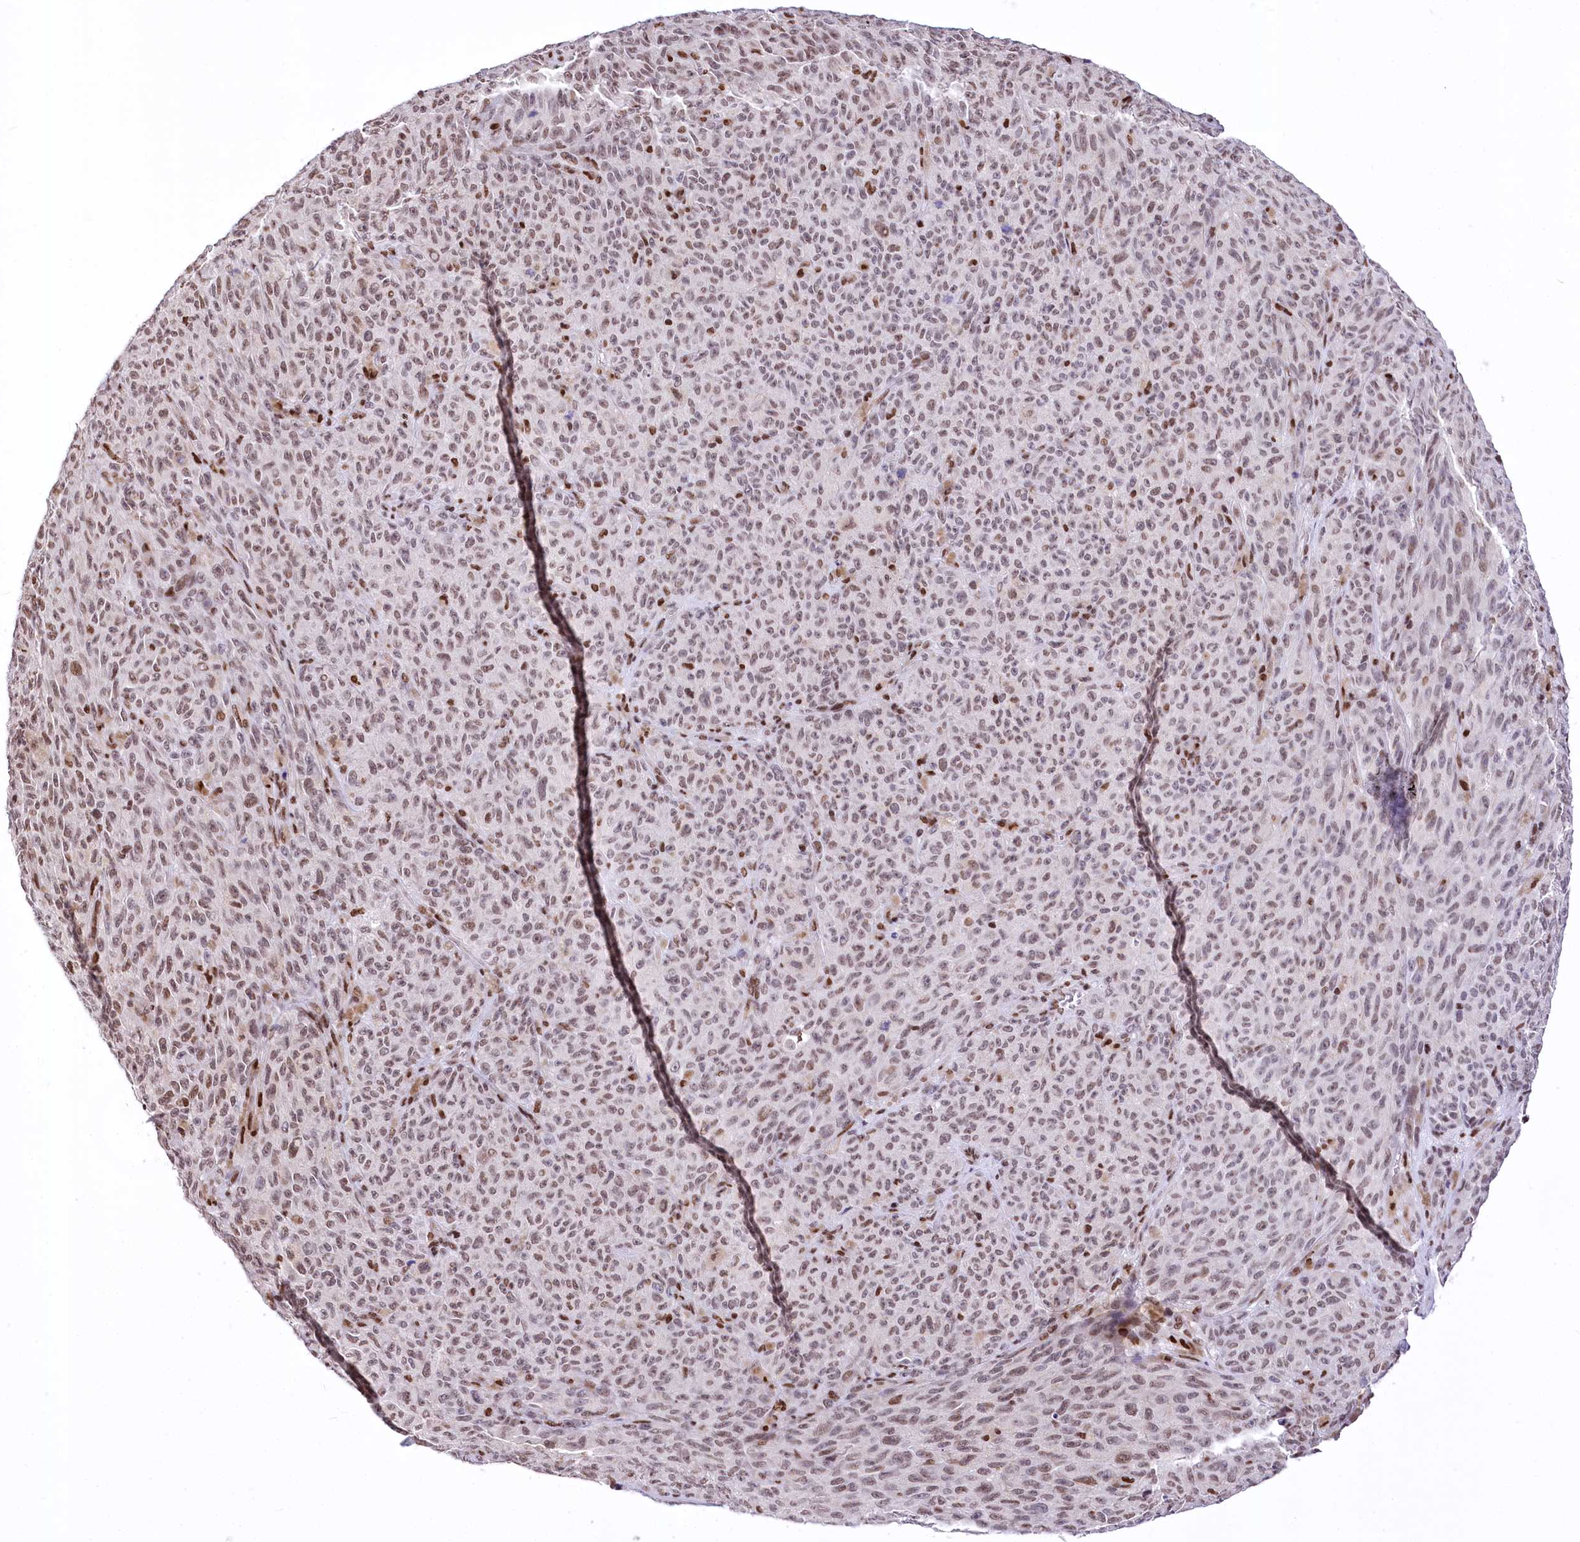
{"staining": {"intensity": "moderate", "quantity": "25%-75%", "location": "nuclear"}, "tissue": "melanoma", "cell_type": "Tumor cells", "image_type": "cancer", "snomed": [{"axis": "morphology", "description": "Malignant melanoma, NOS"}, {"axis": "topography", "description": "Skin"}], "caption": "Tumor cells reveal moderate nuclear positivity in approximately 25%-75% of cells in malignant melanoma.", "gene": "POU4F3", "patient": {"sex": "female", "age": 82}}